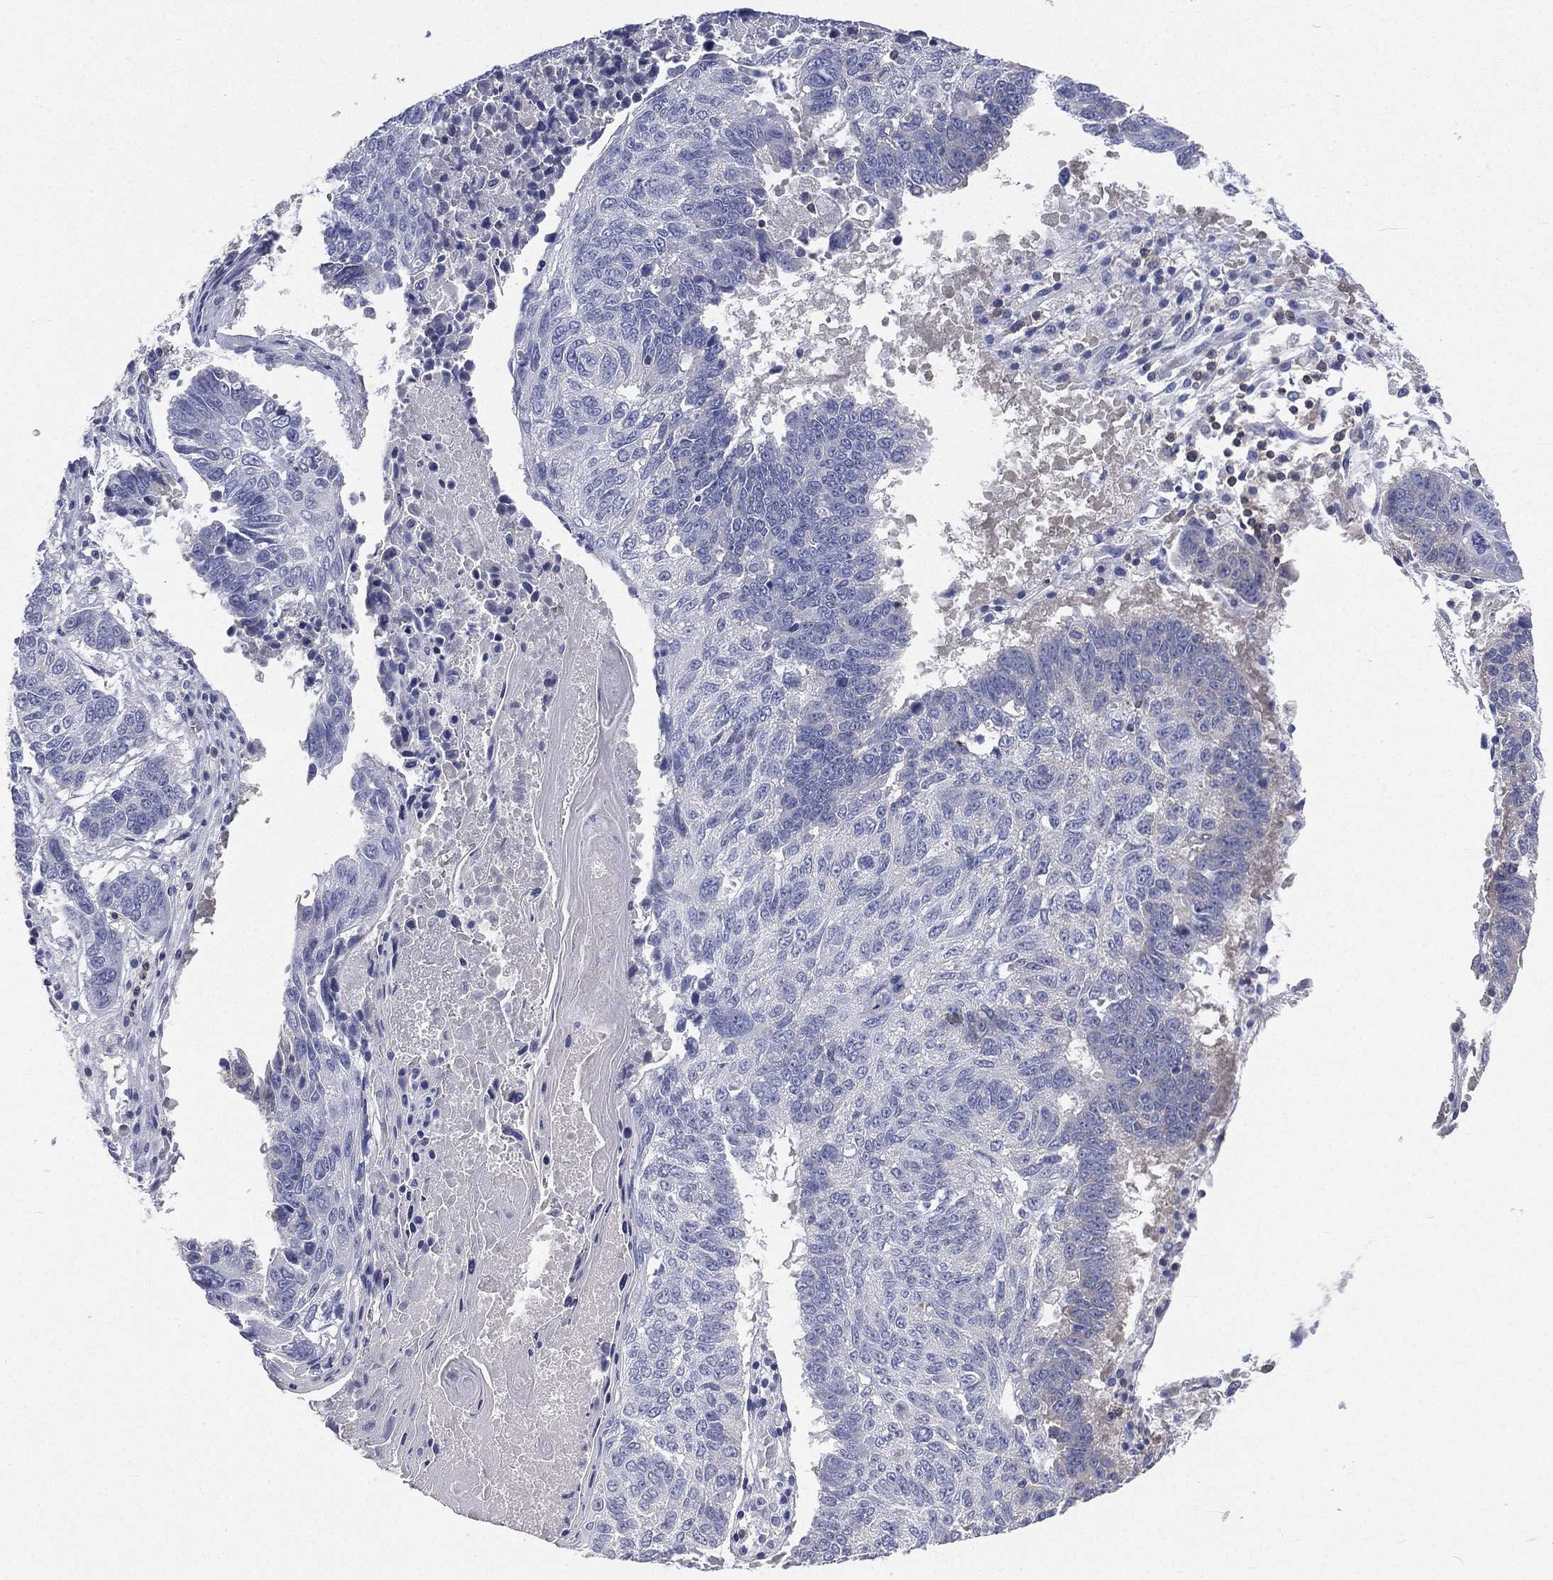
{"staining": {"intensity": "negative", "quantity": "none", "location": "none"}, "tissue": "lung cancer", "cell_type": "Tumor cells", "image_type": "cancer", "snomed": [{"axis": "morphology", "description": "Squamous cell carcinoma, NOS"}, {"axis": "topography", "description": "Lung"}], "caption": "IHC of lung squamous cell carcinoma shows no expression in tumor cells. Brightfield microscopy of immunohistochemistry (IHC) stained with DAB (3,3'-diaminobenzidine) (brown) and hematoxylin (blue), captured at high magnification.", "gene": "CD3D", "patient": {"sex": "male", "age": 73}}